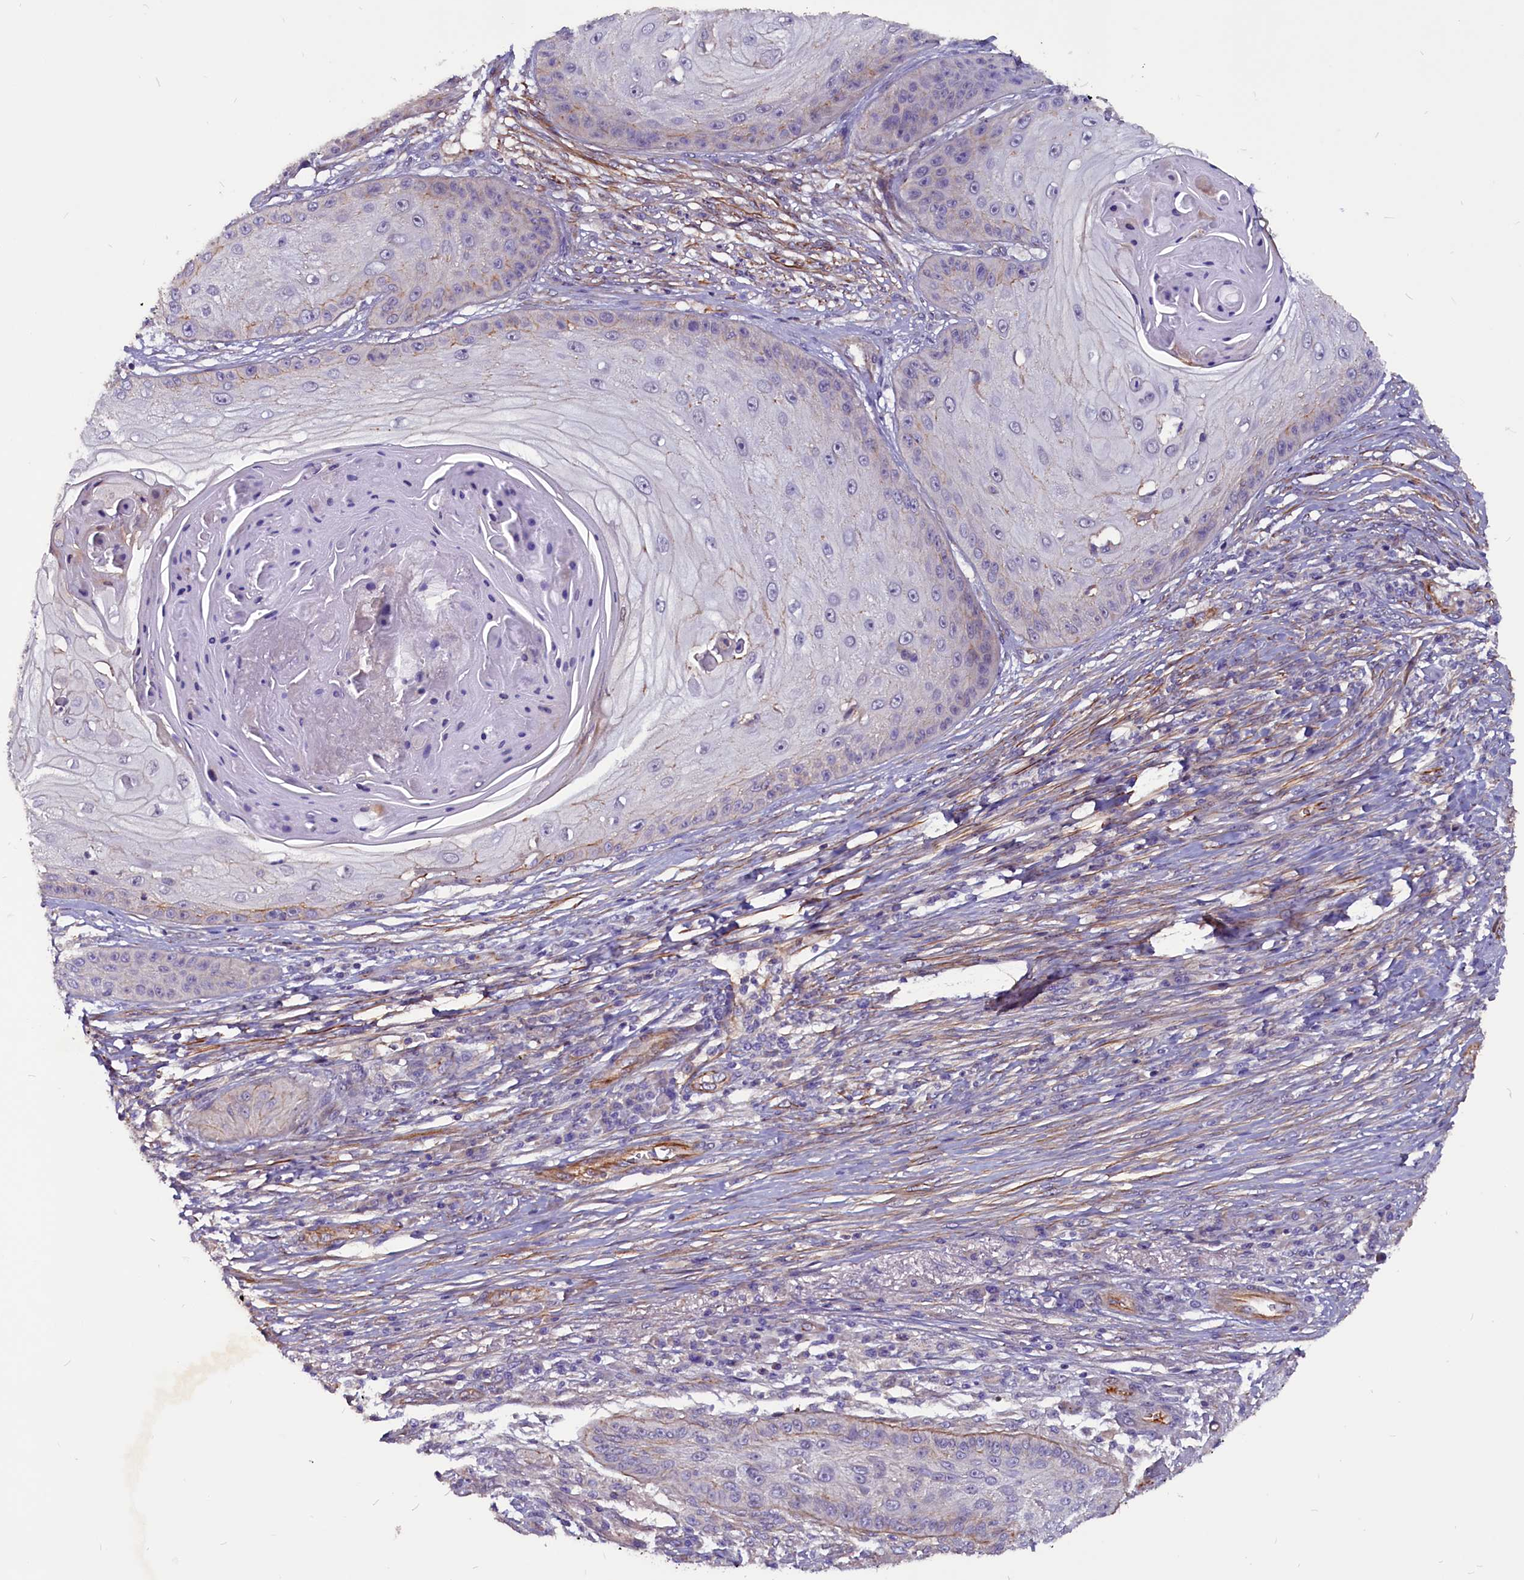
{"staining": {"intensity": "negative", "quantity": "none", "location": "none"}, "tissue": "skin cancer", "cell_type": "Tumor cells", "image_type": "cancer", "snomed": [{"axis": "morphology", "description": "Squamous cell carcinoma, NOS"}, {"axis": "topography", "description": "Skin"}], "caption": "The micrograph displays no staining of tumor cells in skin cancer. The staining is performed using DAB (3,3'-diaminobenzidine) brown chromogen with nuclei counter-stained in using hematoxylin.", "gene": "ZNF749", "patient": {"sex": "male", "age": 70}}